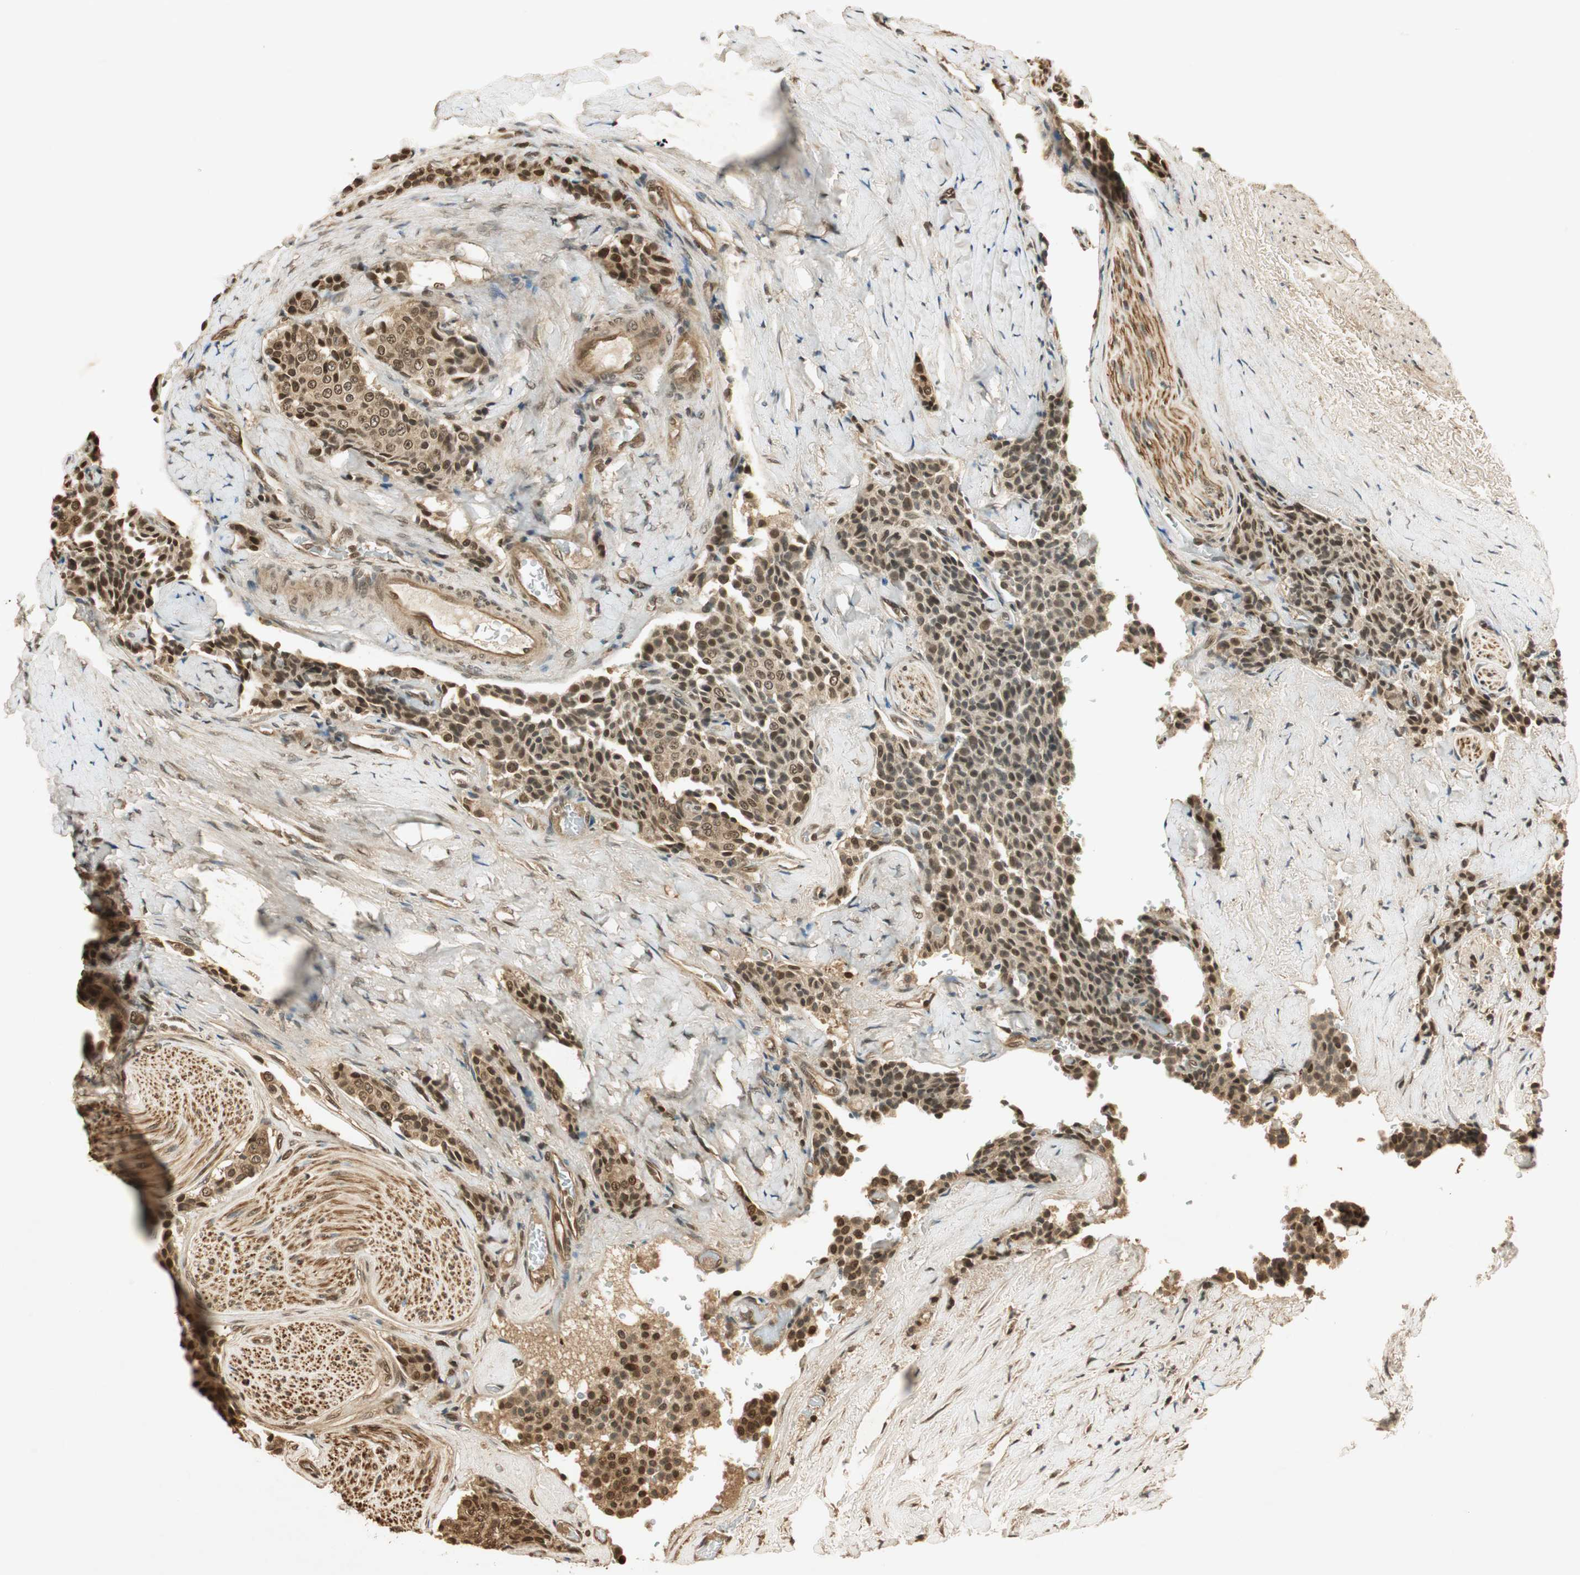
{"staining": {"intensity": "moderate", "quantity": ">75%", "location": "cytoplasmic/membranous,nuclear"}, "tissue": "carcinoid", "cell_type": "Tumor cells", "image_type": "cancer", "snomed": [{"axis": "morphology", "description": "Carcinoid, malignant, NOS"}, {"axis": "topography", "description": "Colon"}], "caption": "Tumor cells demonstrate moderate cytoplasmic/membranous and nuclear positivity in approximately >75% of cells in carcinoid.", "gene": "RPA3", "patient": {"sex": "female", "age": 61}}